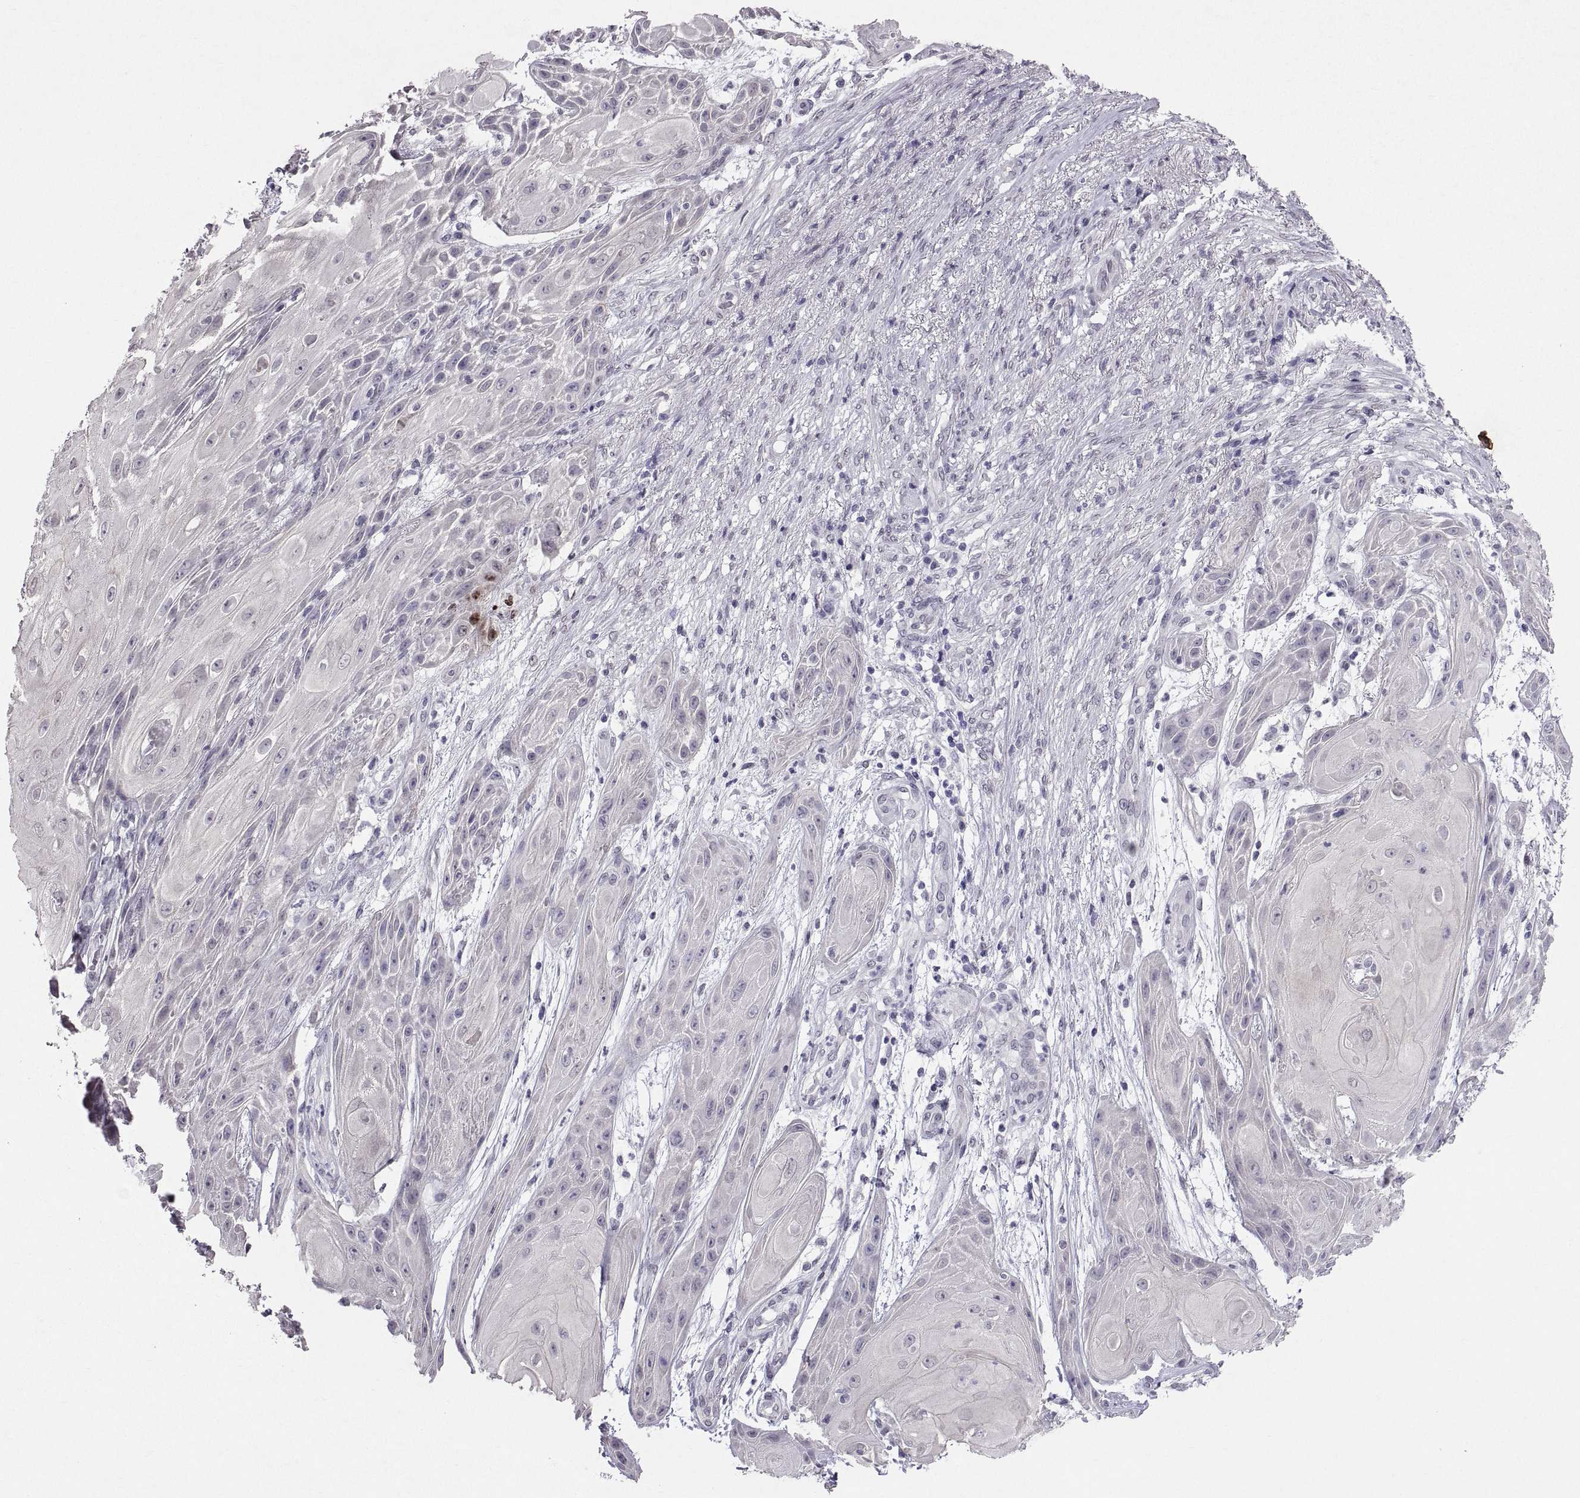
{"staining": {"intensity": "negative", "quantity": "none", "location": "none"}, "tissue": "skin cancer", "cell_type": "Tumor cells", "image_type": "cancer", "snomed": [{"axis": "morphology", "description": "Squamous cell carcinoma, NOS"}, {"axis": "topography", "description": "Skin"}], "caption": "A high-resolution micrograph shows IHC staining of skin squamous cell carcinoma, which reveals no significant positivity in tumor cells.", "gene": "KRT77", "patient": {"sex": "male", "age": 62}}